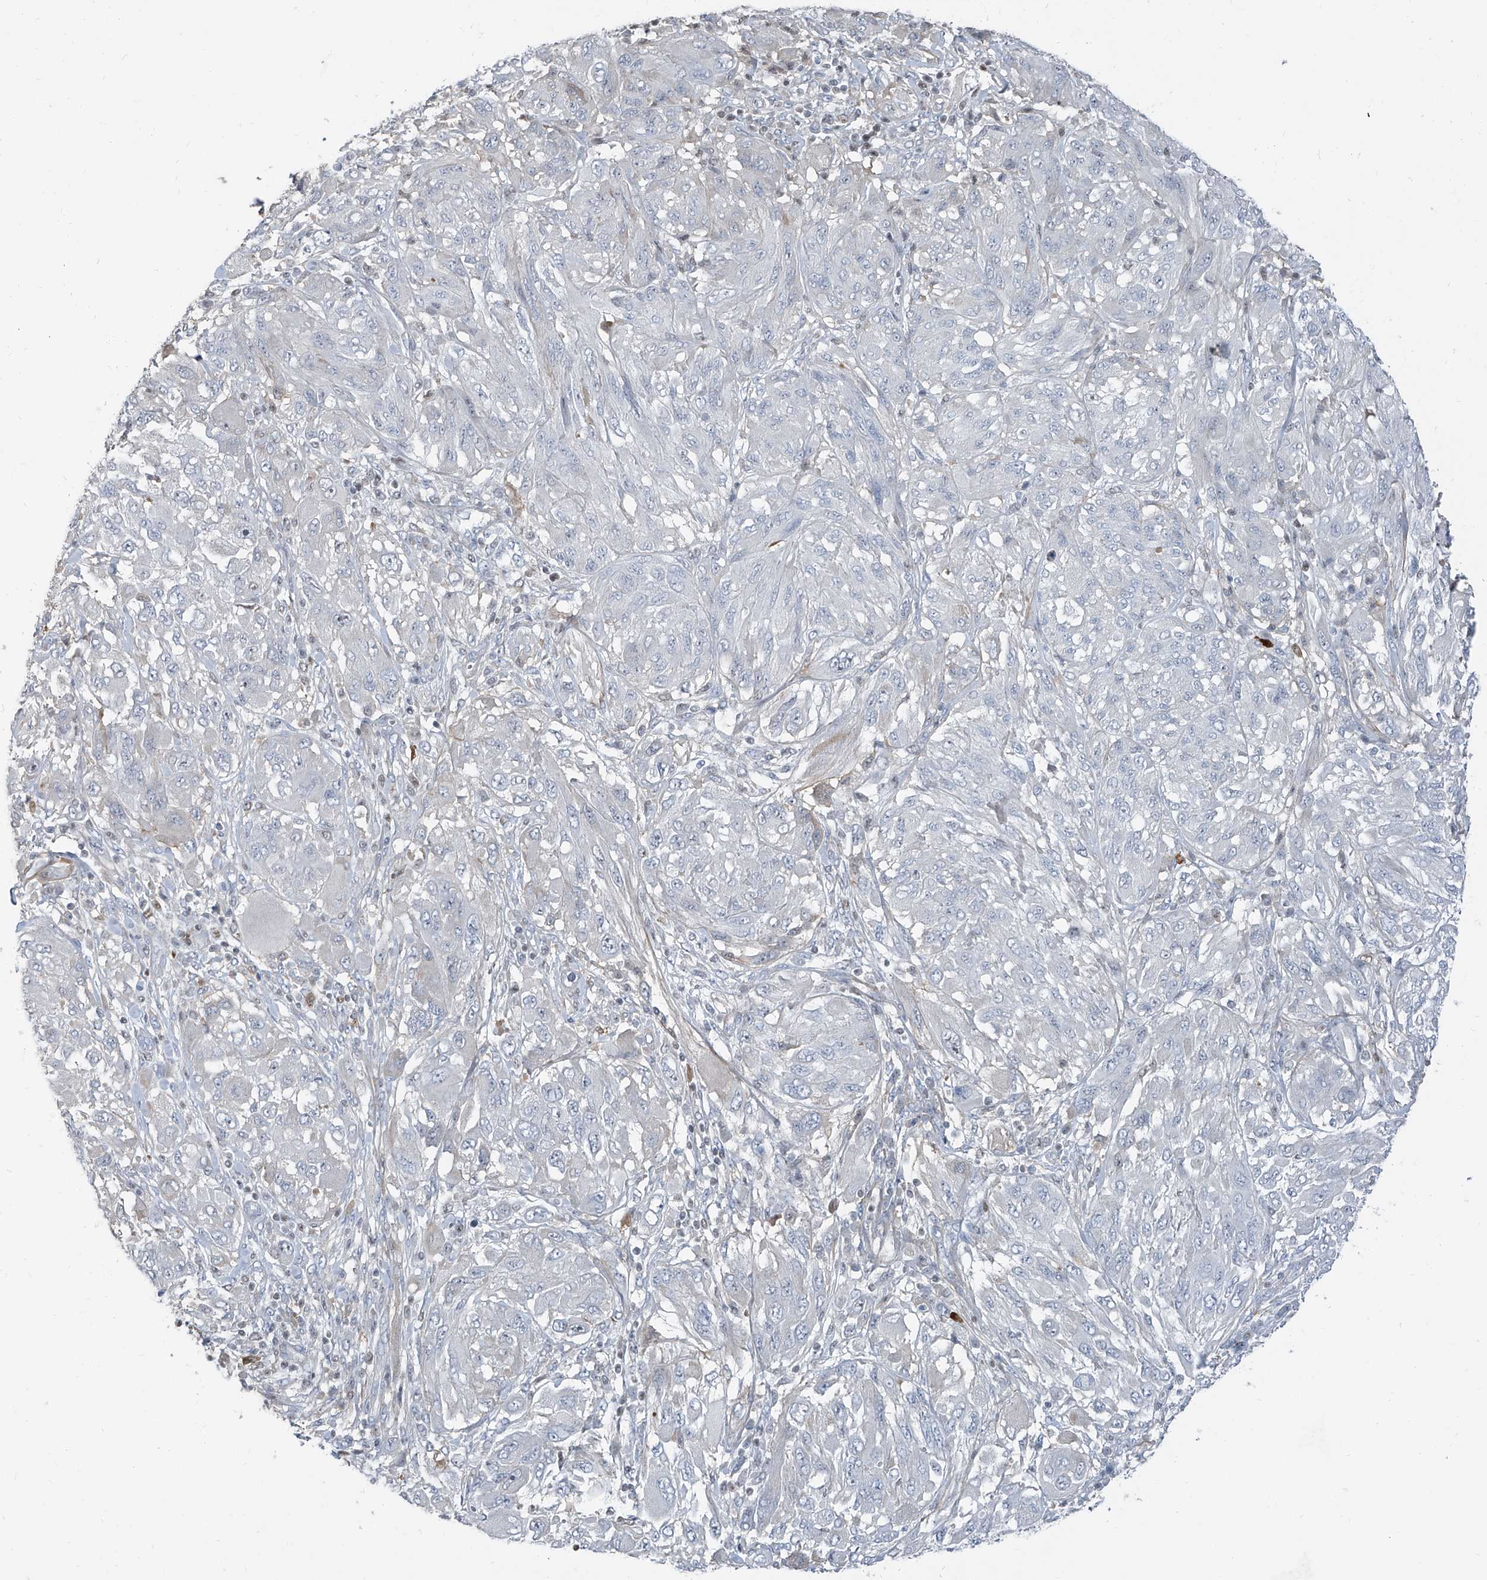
{"staining": {"intensity": "negative", "quantity": "none", "location": "none"}, "tissue": "melanoma", "cell_type": "Tumor cells", "image_type": "cancer", "snomed": [{"axis": "morphology", "description": "Malignant melanoma, NOS"}, {"axis": "topography", "description": "Skin"}], "caption": "There is no significant positivity in tumor cells of melanoma.", "gene": "HOXA3", "patient": {"sex": "female", "age": 91}}